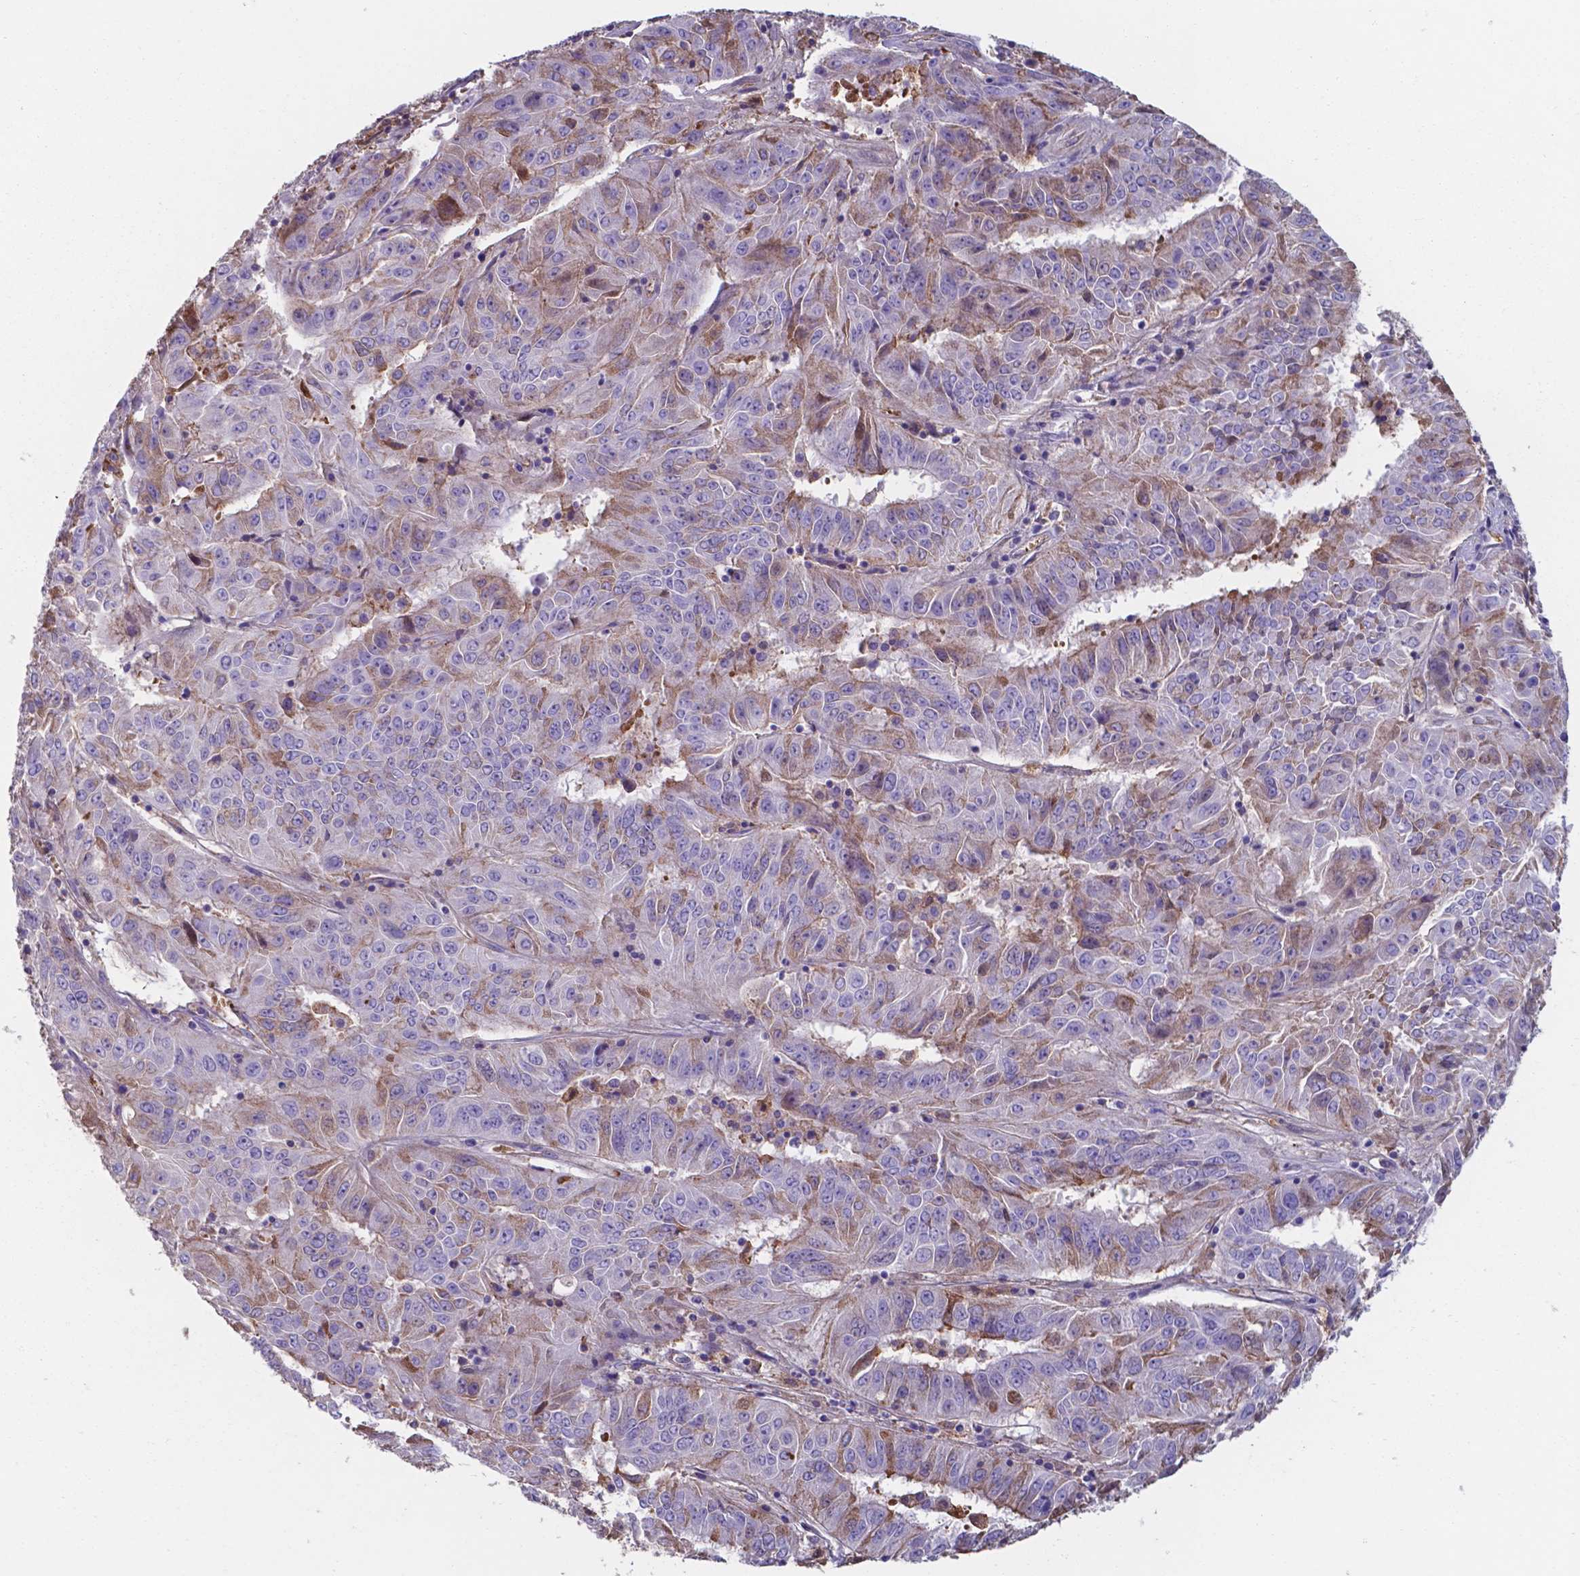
{"staining": {"intensity": "moderate", "quantity": "25%-75%", "location": "cytoplasmic/membranous"}, "tissue": "pancreatic cancer", "cell_type": "Tumor cells", "image_type": "cancer", "snomed": [{"axis": "morphology", "description": "Adenocarcinoma, NOS"}, {"axis": "topography", "description": "Pancreas"}], "caption": "Immunohistochemical staining of human adenocarcinoma (pancreatic) reveals medium levels of moderate cytoplasmic/membranous protein positivity in approximately 25%-75% of tumor cells. (DAB = brown stain, brightfield microscopy at high magnification).", "gene": "SERPINA1", "patient": {"sex": "male", "age": 63}}